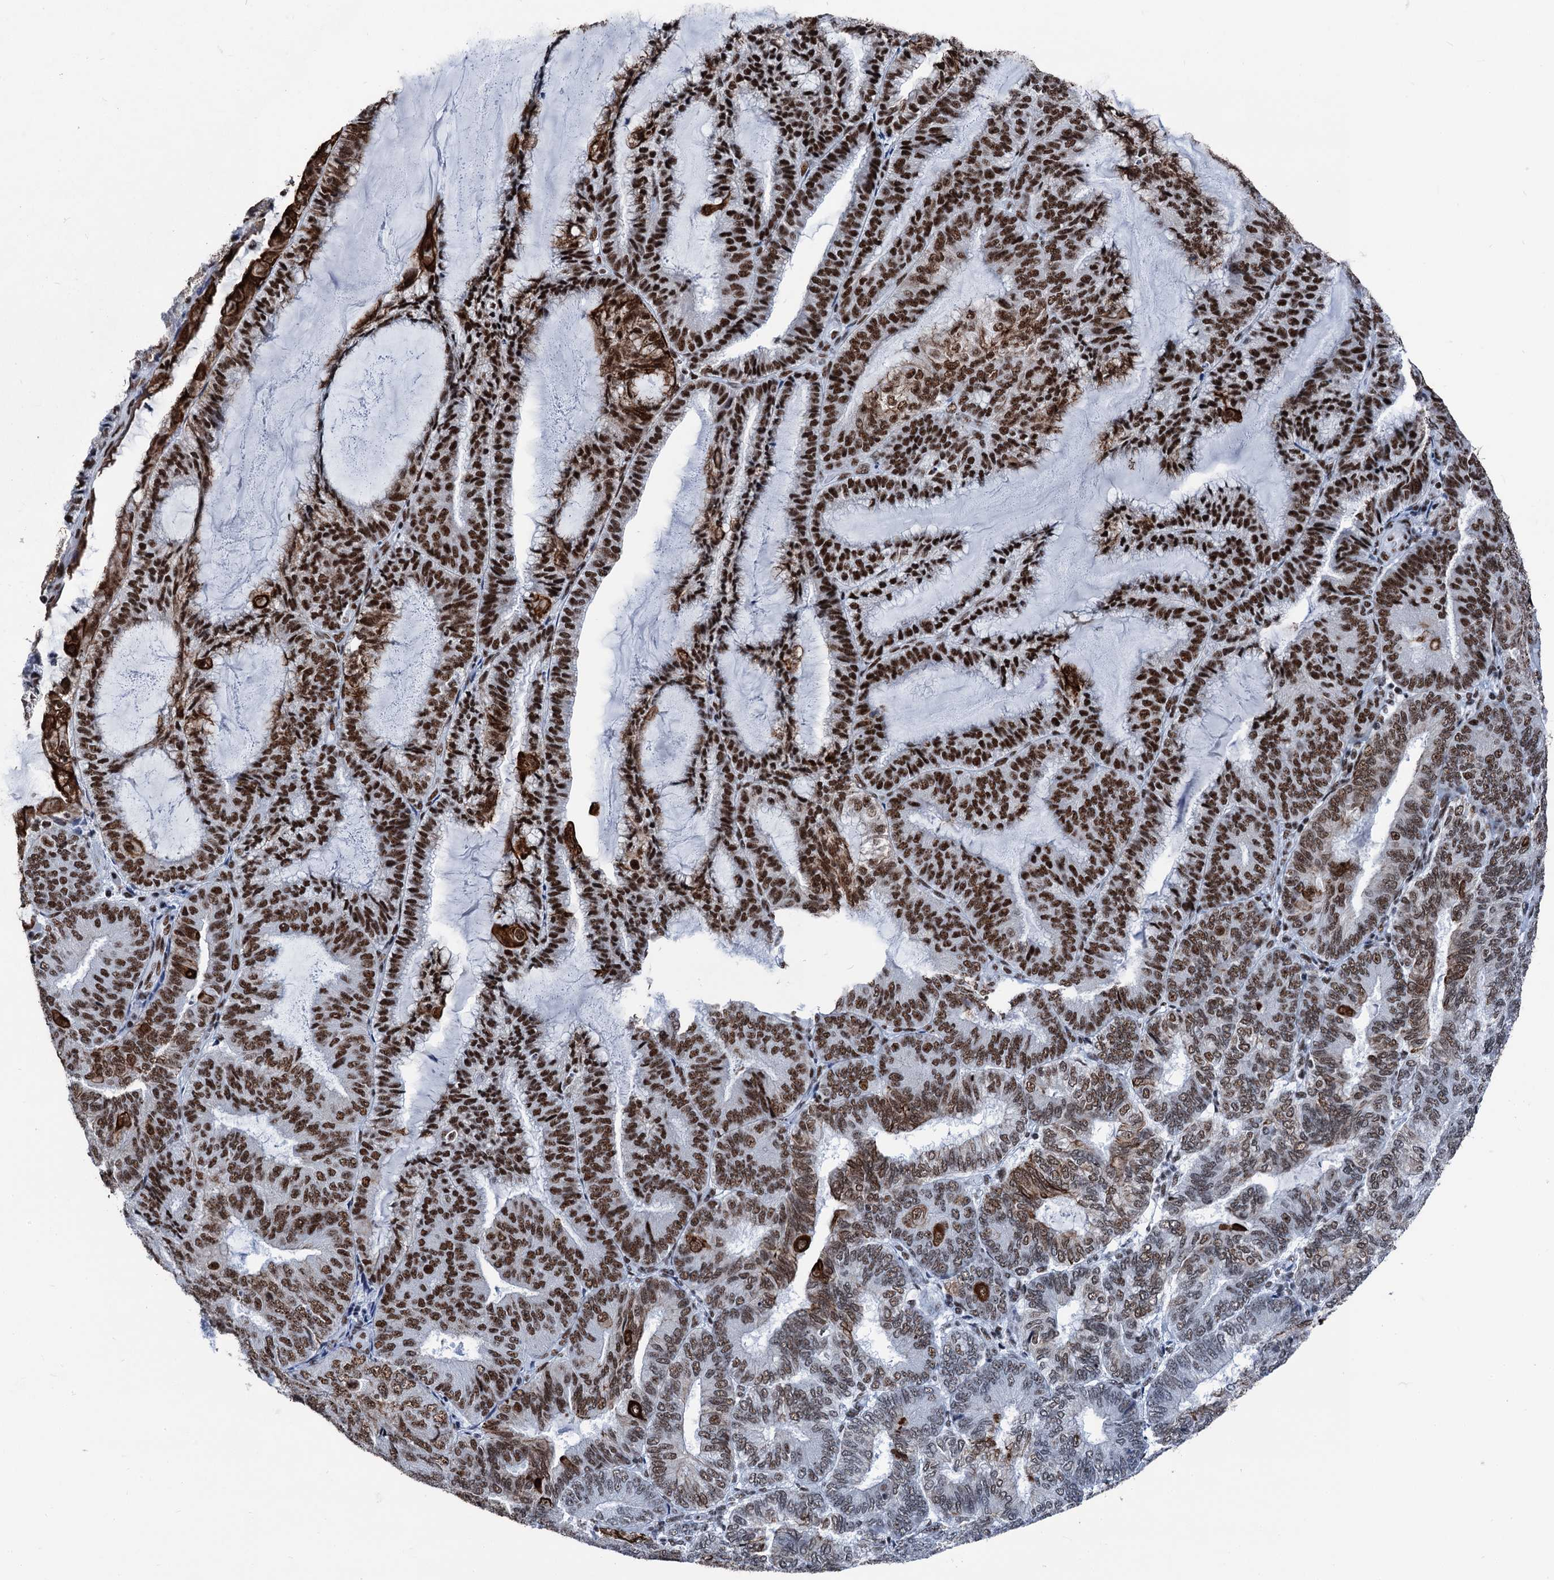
{"staining": {"intensity": "strong", "quantity": ">75%", "location": "nuclear"}, "tissue": "endometrial cancer", "cell_type": "Tumor cells", "image_type": "cancer", "snomed": [{"axis": "morphology", "description": "Adenocarcinoma, NOS"}, {"axis": "topography", "description": "Endometrium"}], "caption": "Immunohistochemical staining of human endometrial adenocarcinoma displays high levels of strong nuclear protein staining in about >75% of tumor cells.", "gene": "DDX23", "patient": {"sex": "female", "age": 81}}